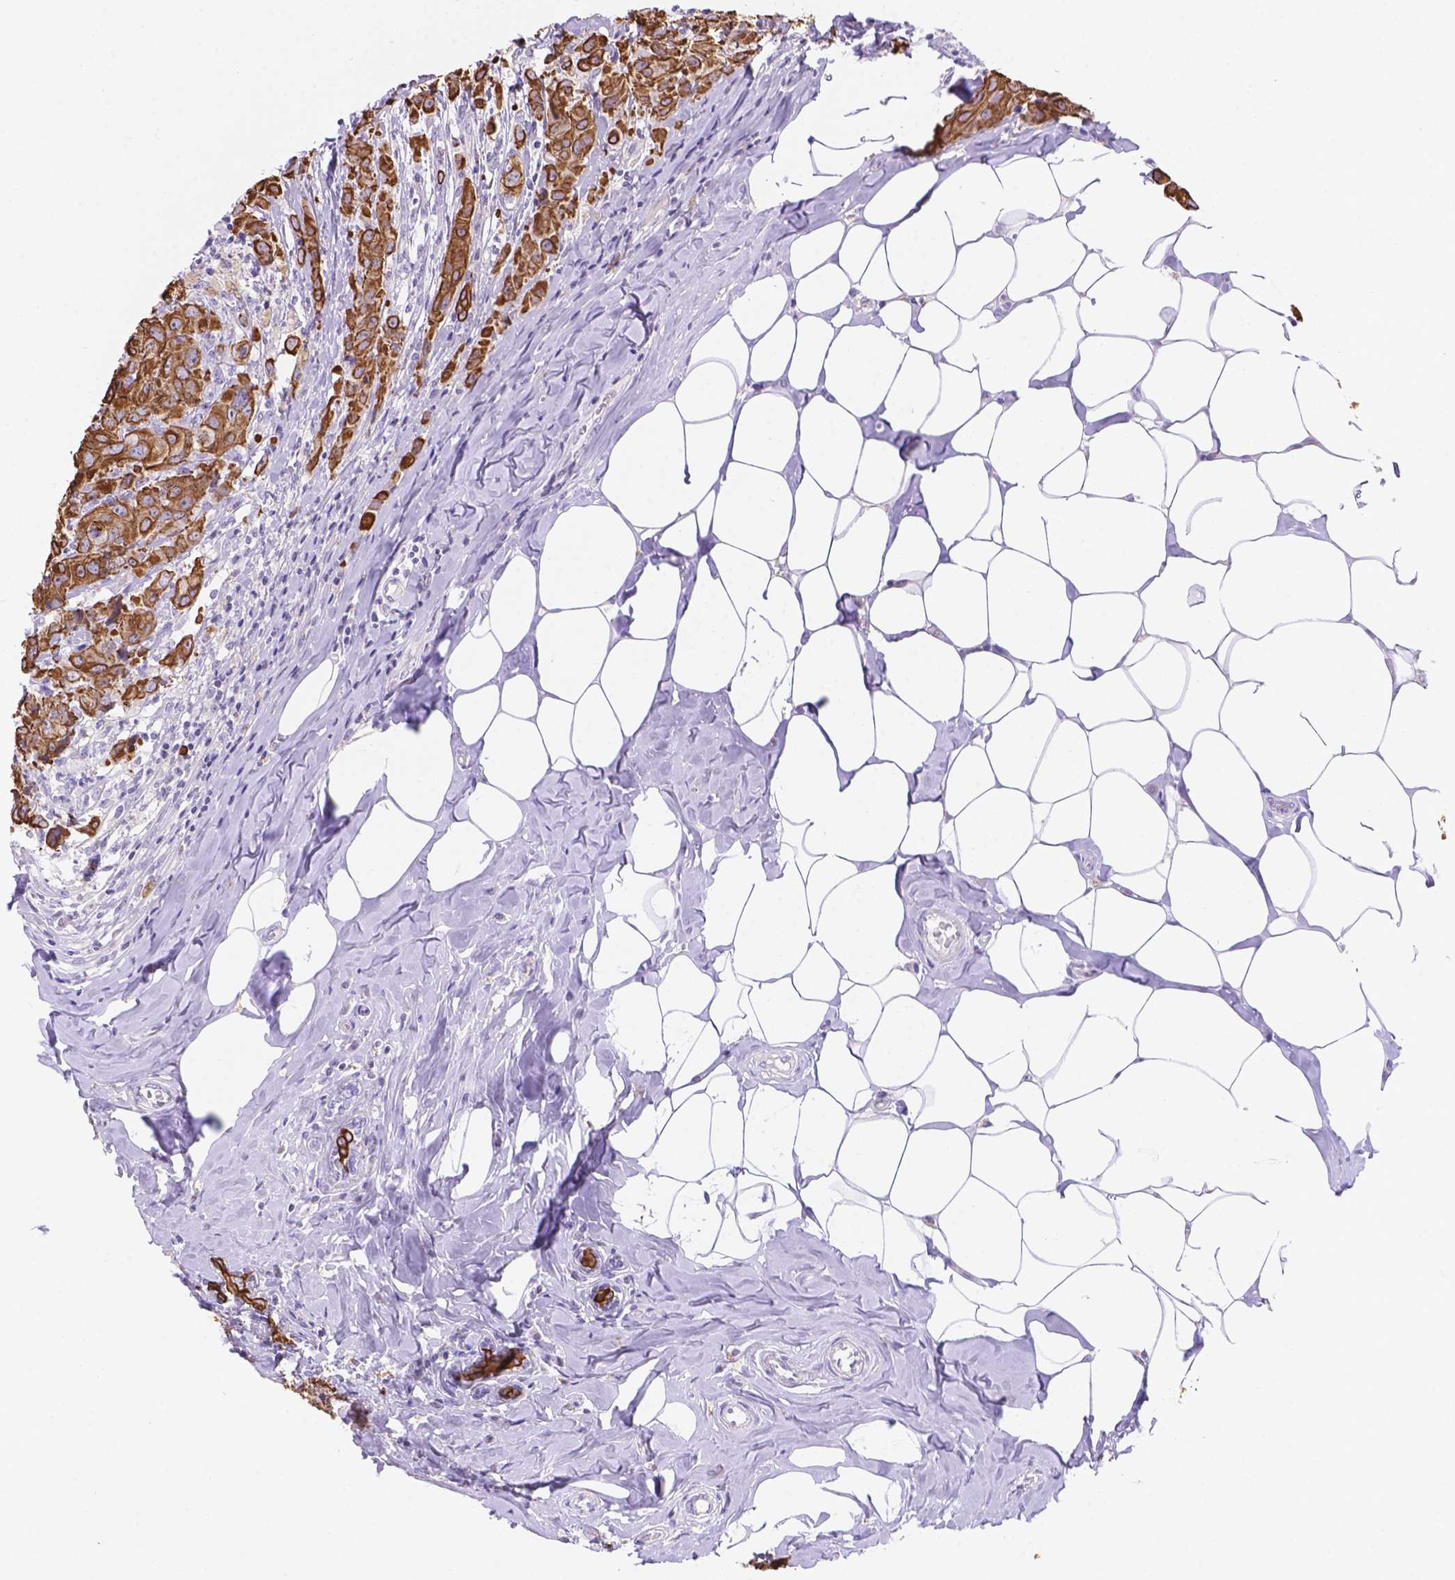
{"staining": {"intensity": "strong", "quantity": ">75%", "location": "cytoplasmic/membranous"}, "tissue": "breast cancer", "cell_type": "Tumor cells", "image_type": "cancer", "snomed": [{"axis": "morphology", "description": "Normal tissue, NOS"}, {"axis": "morphology", "description": "Duct carcinoma"}, {"axis": "topography", "description": "Breast"}], "caption": "A brown stain highlights strong cytoplasmic/membranous staining of a protein in human intraductal carcinoma (breast) tumor cells.", "gene": "DMWD", "patient": {"sex": "female", "age": 43}}